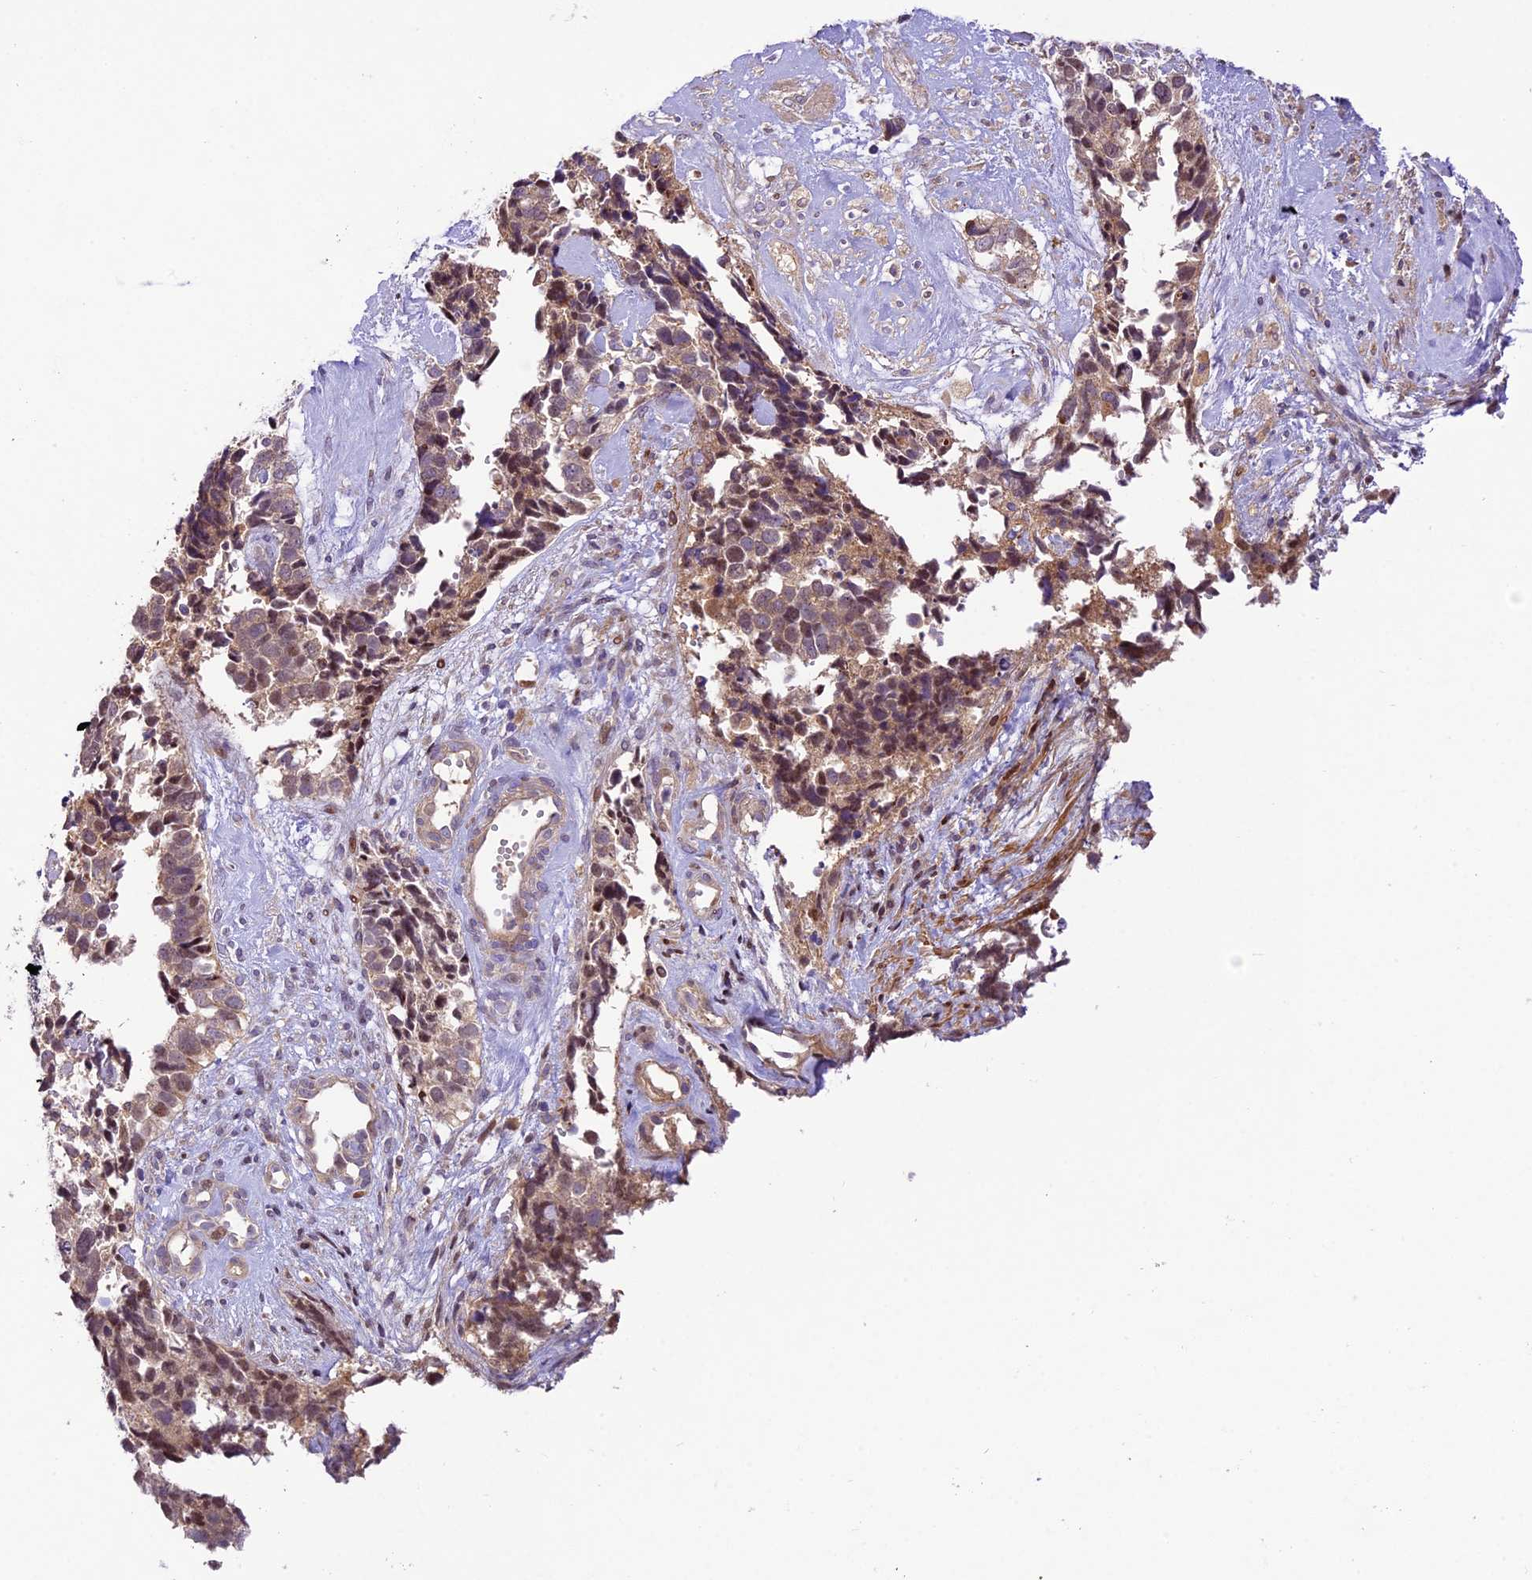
{"staining": {"intensity": "weak", "quantity": ">75%", "location": "nuclear"}, "tissue": "cervical cancer", "cell_type": "Tumor cells", "image_type": "cancer", "snomed": [{"axis": "morphology", "description": "Squamous cell carcinoma, NOS"}, {"axis": "topography", "description": "Cervix"}], "caption": "Immunohistochemistry of cervical cancer reveals low levels of weak nuclear positivity in approximately >75% of tumor cells.", "gene": "NEK8", "patient": {"sex": "female", "age": 63}}